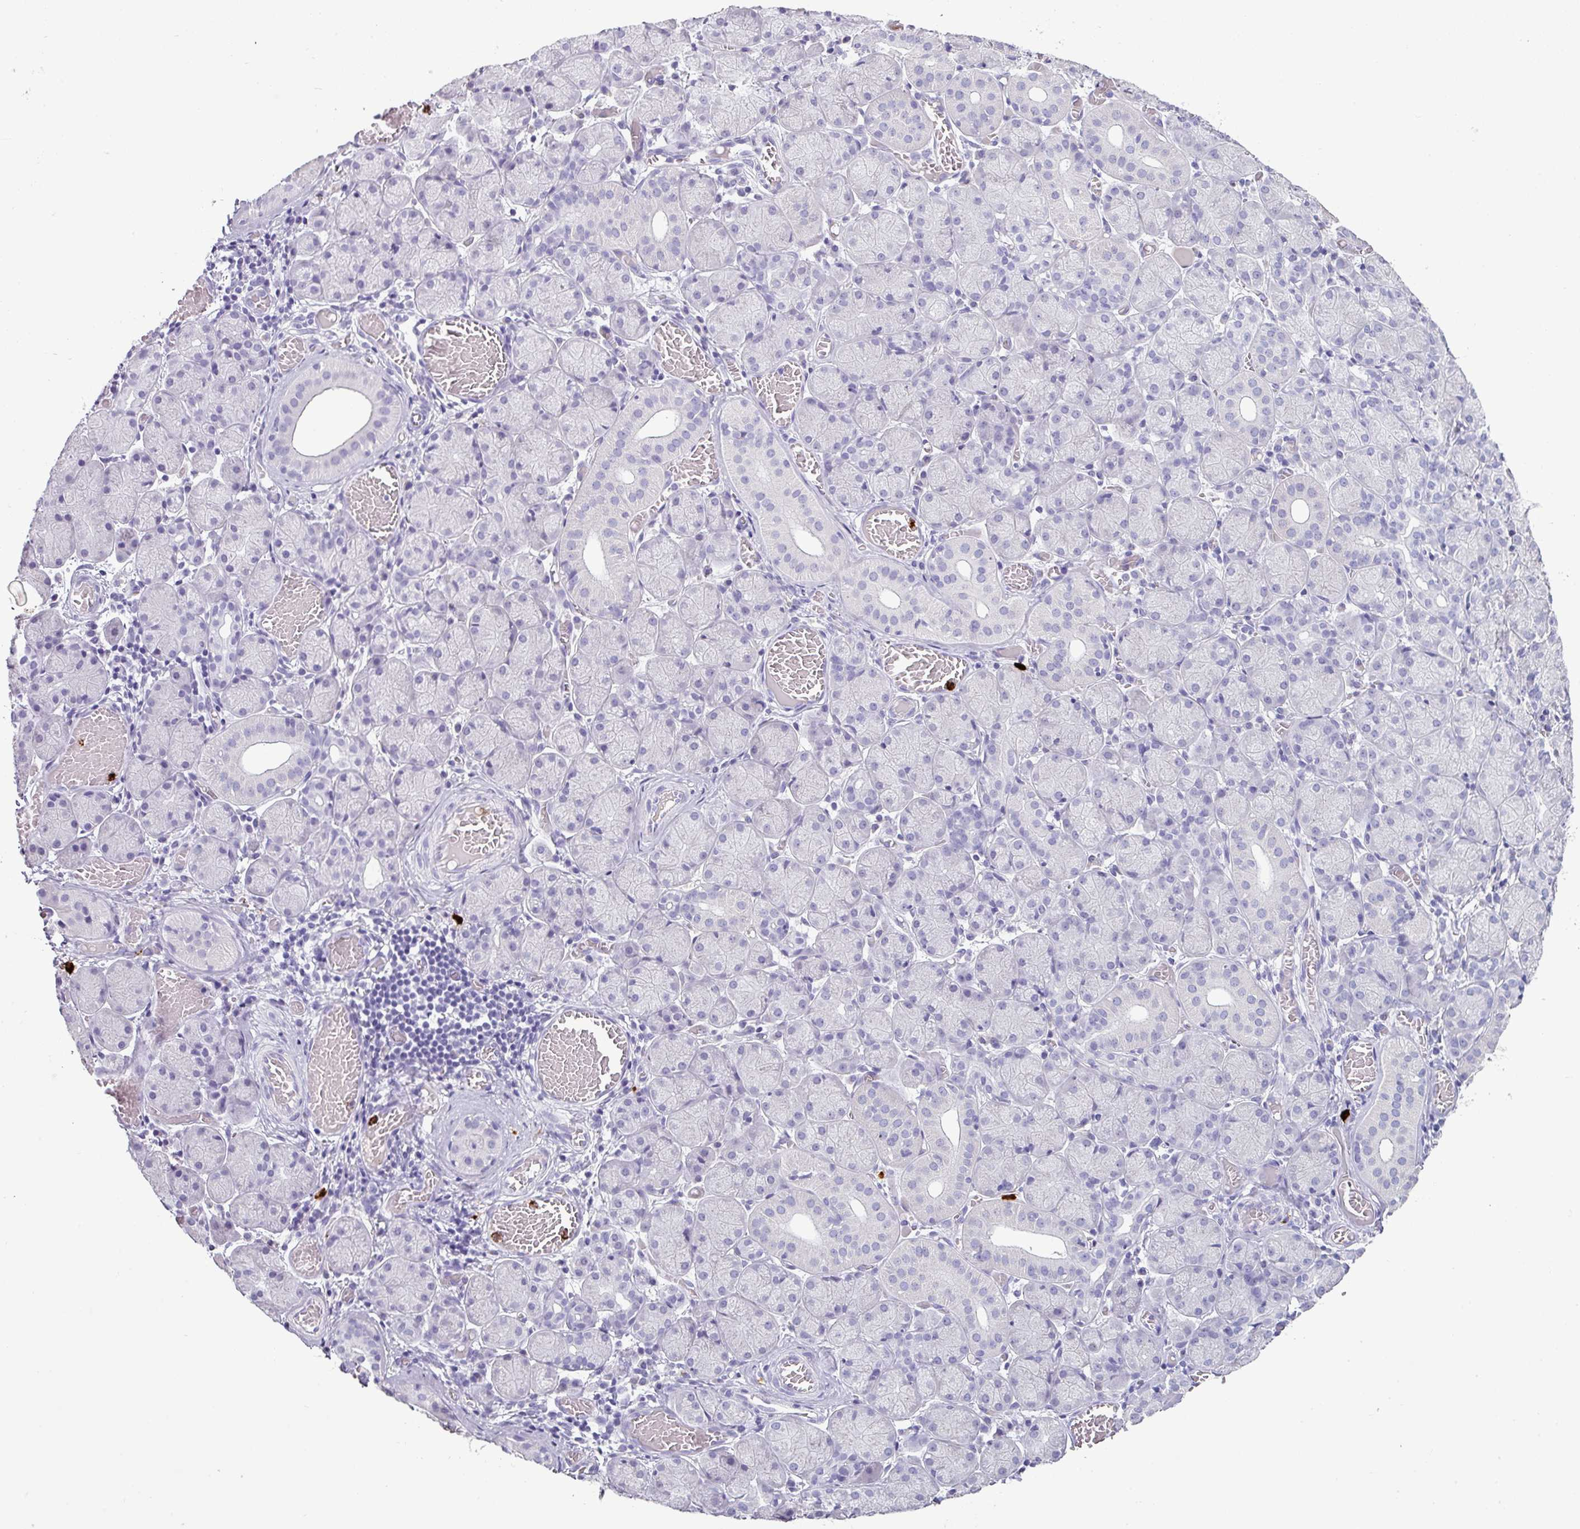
{"staining": {"intensity": "negative", "quantity": "none", "location": "none"}, "tissue": "salivary gland", "cell_type": "Glandular cells", "image_type": "normal", "snomed": [{"axis": "morphology", "description": "Normal tissue, NOS"}, {"axis": "topography", "description": "Salivary gland"}], "caption": "Immunohistochemistry (IHC) photomicrograph of normal salivary gland: salivary gland stained with DAB (3,3'-diaminobenzidine) demonstrates no significant protein staining in glandular cells. (DAB immunohistochemistry (IHC) with hematoxylin counter stain).", "gene": "CTSG", "patient": {"sex": "female", "age": 24}}